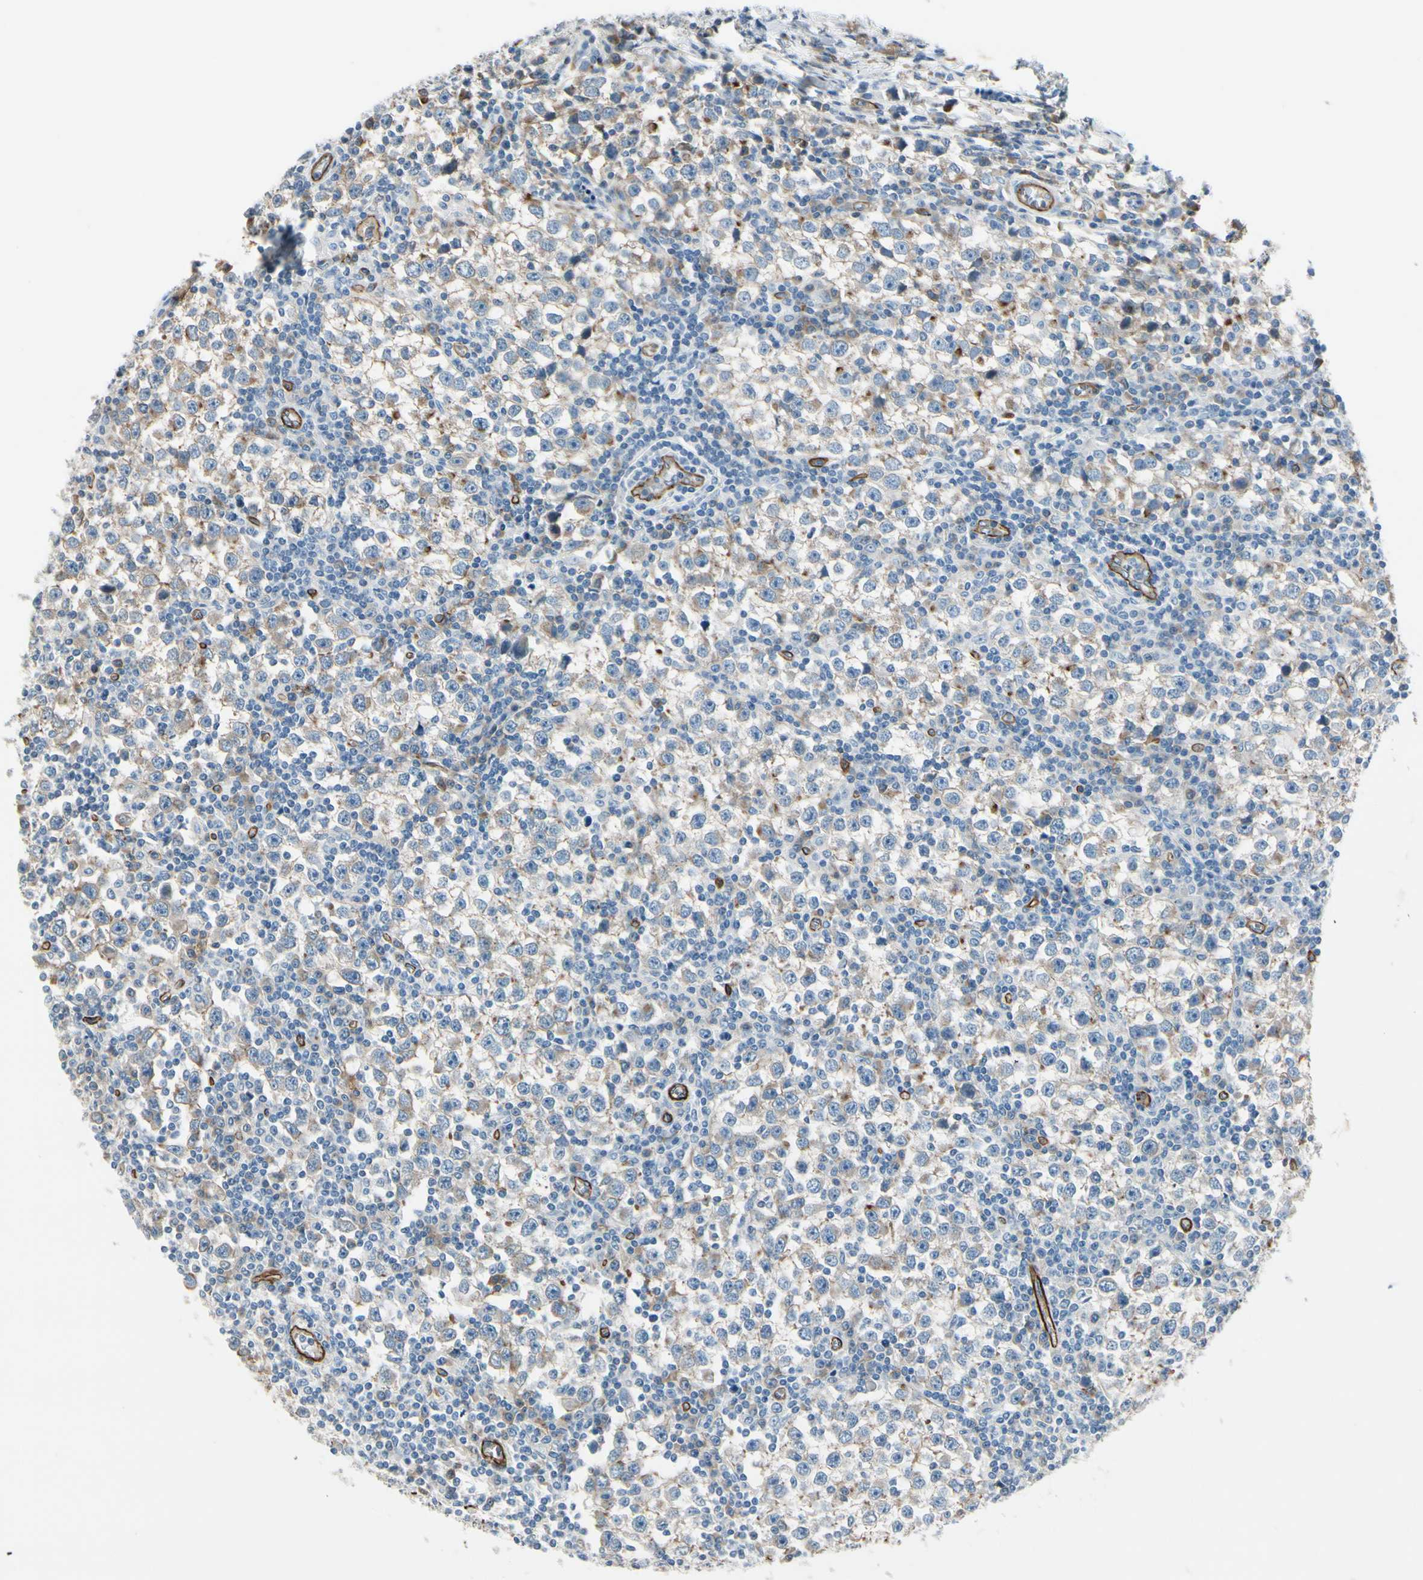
{"staining": {"intensity": "weak", "quantity": ">75%", "location": "cytoplasmic/membranous"}, "tissue": "testis cancer", "cell_type": "Tumor cells", "image_type": "cancer", "snomed": [{"axis": "morphology", "description": "Seminoma, NOS"}, {"axis": "topography", "description": "Testis"}], "caption": "Human testis cancer (seminoma) stained with a protein marker displays weak staining in tumor cells.", "gene": "CD93", "patient": {"sex": "male", "age": 65}}